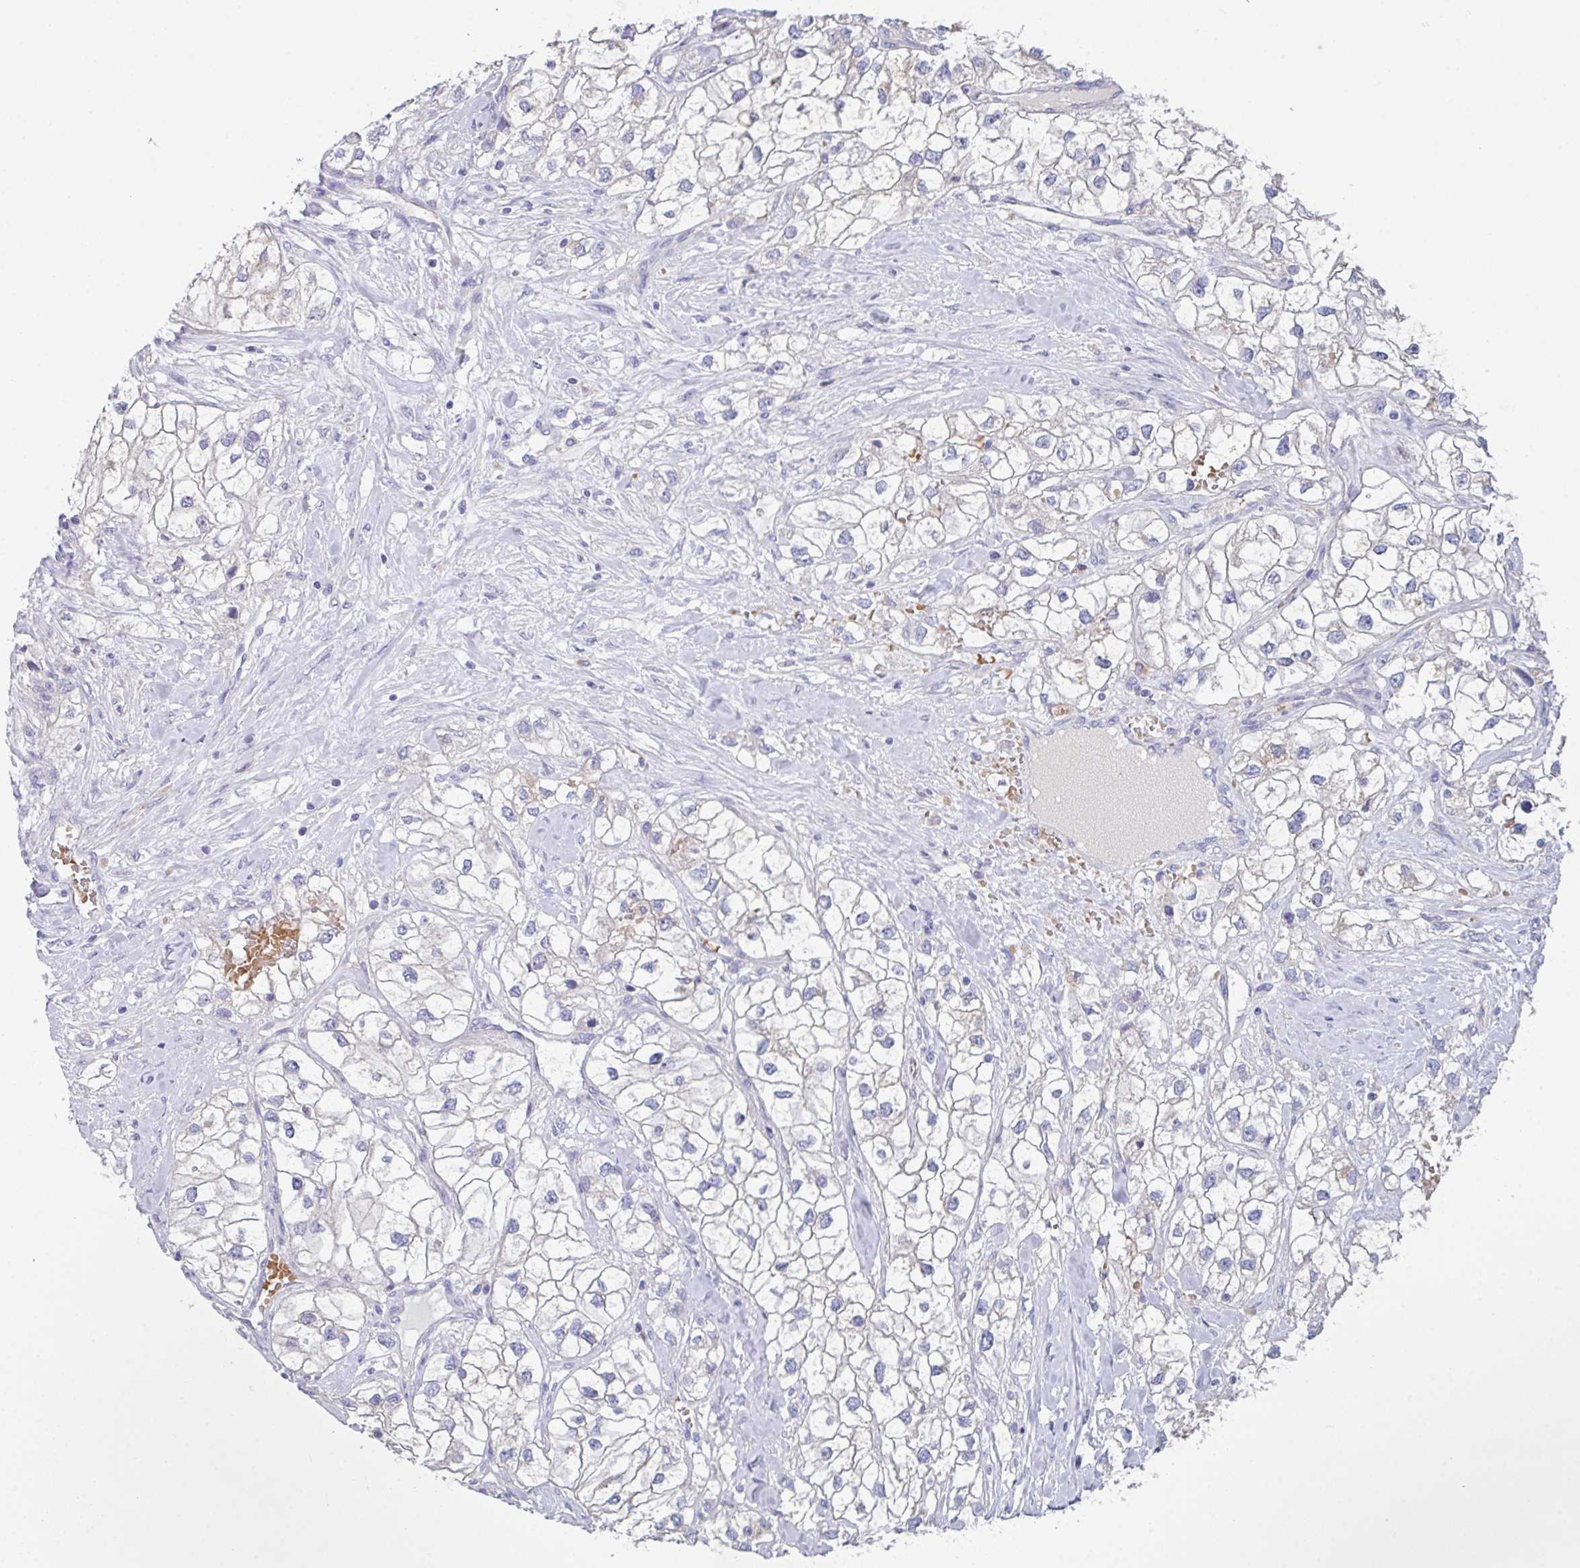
{"staining": {"intensity": "negative", "quantity": "none", "location": "none"}, "tissue": "renal cancer", "cell_type": "Tumor cells", "image_type": "cancer", "snomed": [{"axis": "morphology", "description": "Adenocarcinoma, NOS"}, {"axis": "topography", "description": "Kidney"}], "caption": "IHC of human adenocarcinoma (renal) demonstrates no expression in tumor cells. The staining was performed using DAB to visualize the protein expression in brown, while the nuclei were stained in blue with hematoxylin (Magnification: 20x).", "gene": "TFAP2C", "patient": {"sex": "male", "age": 59}}